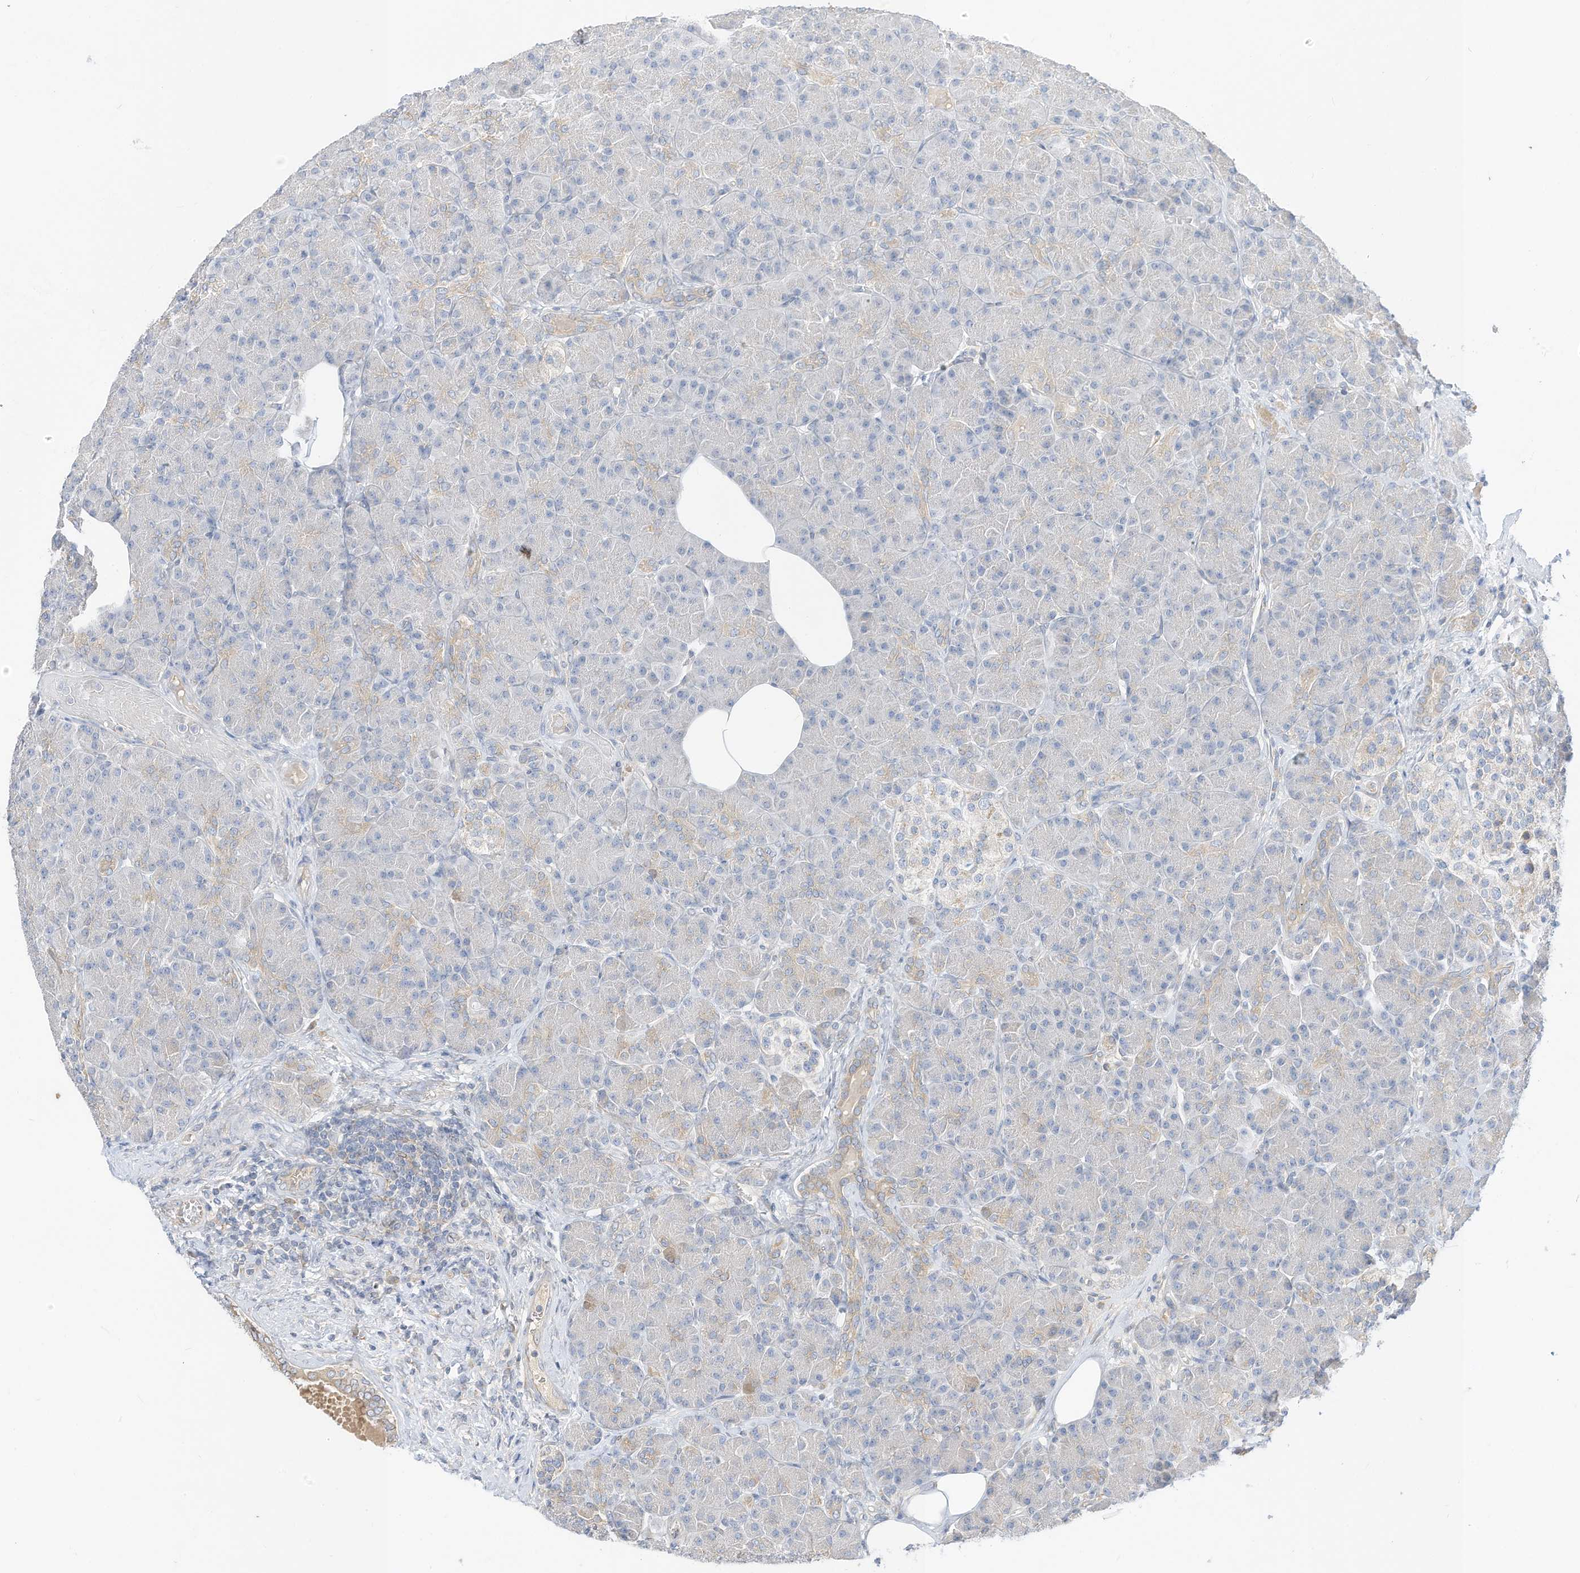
{"staining": {"intensity": "weak", "quantity": "<25%", "location": "cytoplasmic/membranous"}, "tissue": "pancreas", "cell_type": "Exocrine glandular cells", "image_type": "normal", "snomed": [{"axis": "morphology", "description": "Normal tissue, NOS"}, {"axis": "topography", "description": "Pancreas"}], "caption": "IHC of normal pancreas displays no staining in exocrine glandular cells.", "gene": "RASA2", "patient": {"sex": "female", "age": 43}}